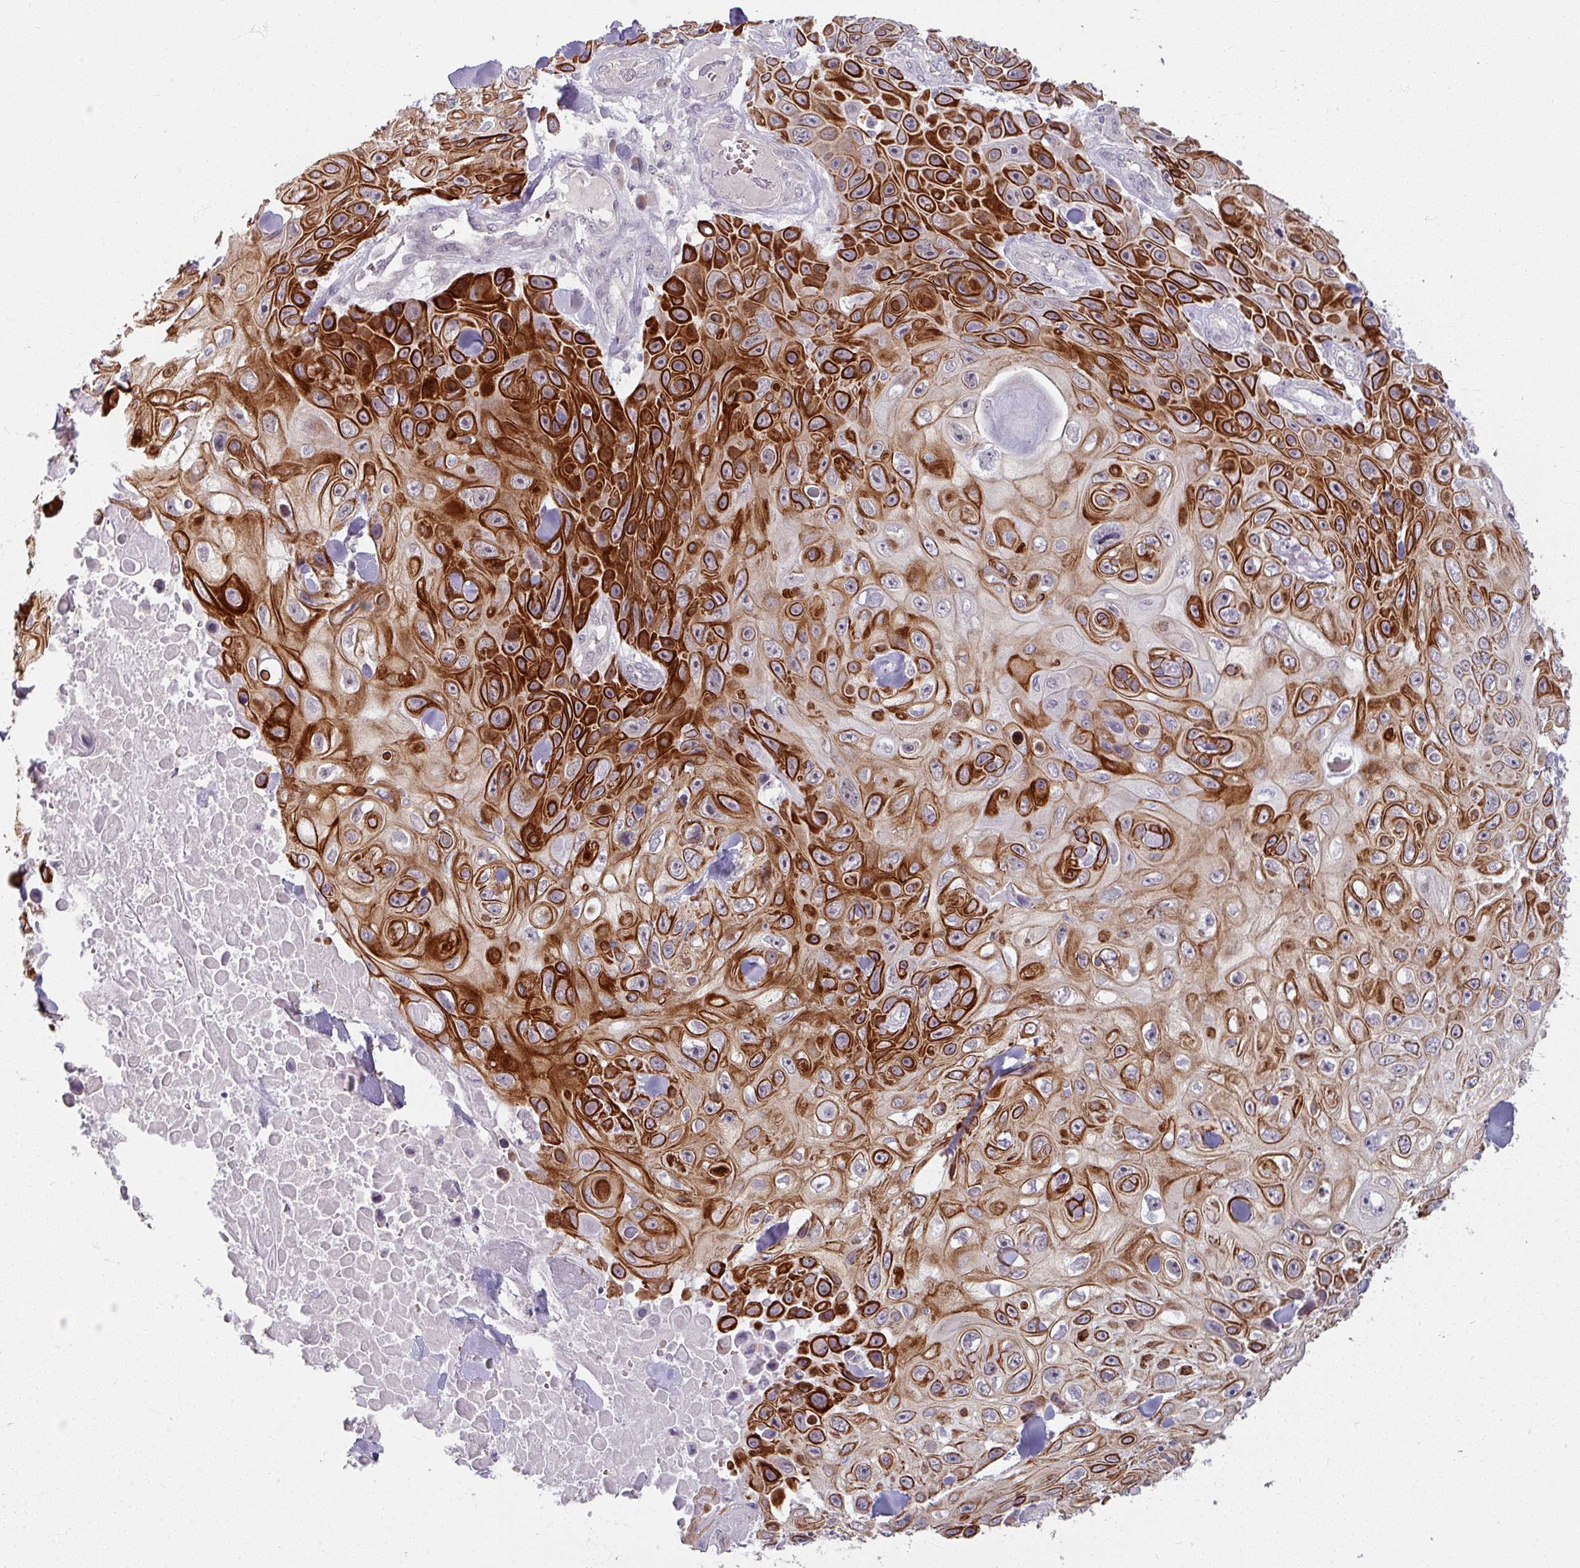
{"staining": {"intensity": "strong", "quantity": ">75%", "location": "cytoplasmic/membranous"}, "tissue": "skin cancer", "cell_type": "Tumor cells", "image_type": "cancer", "snomed": [{"axis": "morphology", "description": "Squamous cell carcinoma, NOS"}, {"axis": "topography", "description": "Skin"}], "caption": "Brown immunohistochemical staining in skin cancer reveals strong cytoplasmic/membranous expression in about >75% of tumor cells.", "gene": "KMT5C", "patient": {"sex": "male", "age": 82}}